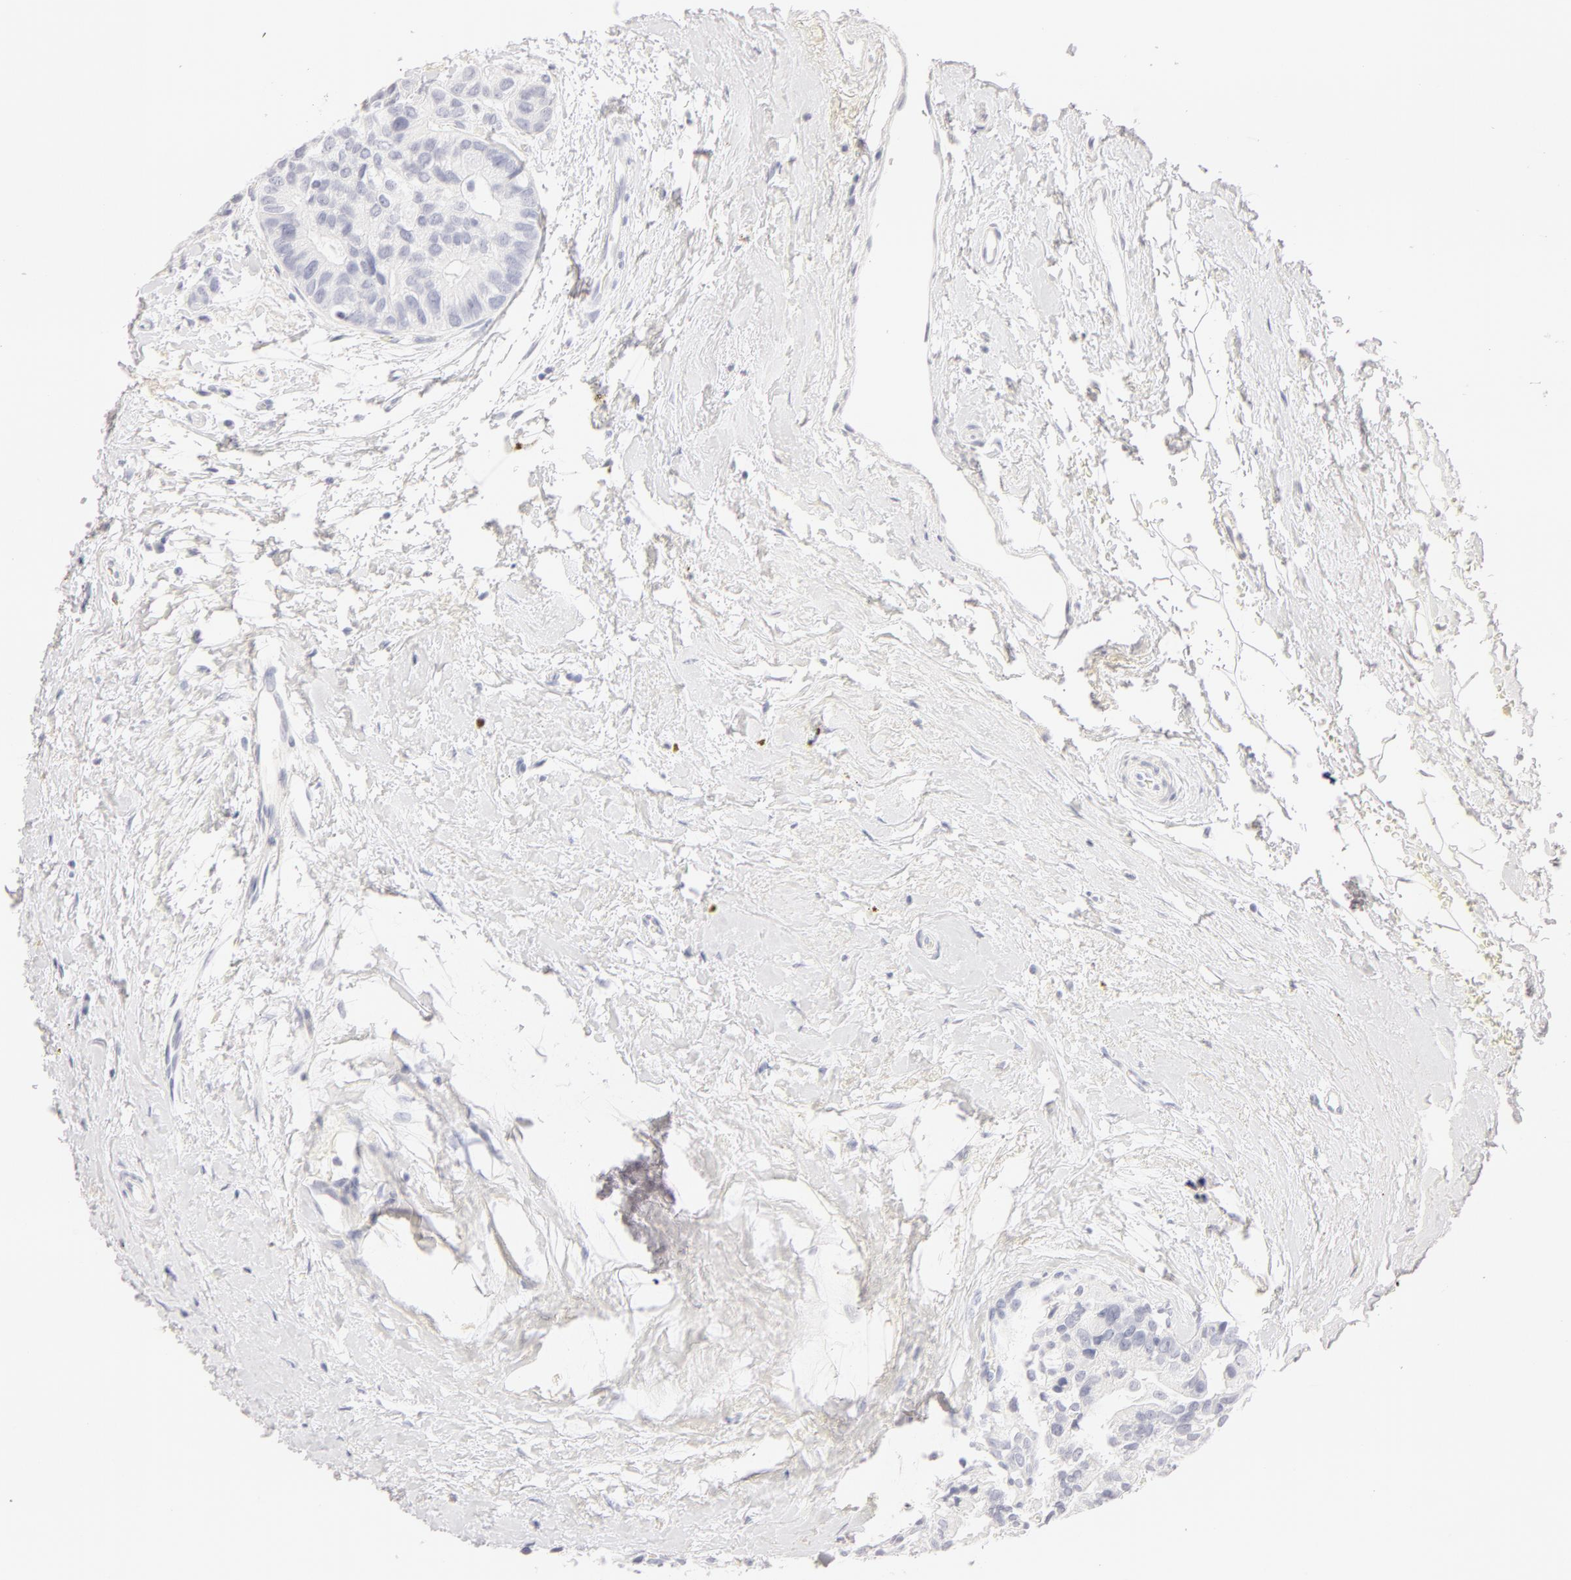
{"staining": {"intensity": "negative", "quantity": "none", "location": "none"}, "tissue": "breast cancer", "cell_type": "Tumor cells", "image_type": "cancer", "snomed": [{"axis": "morphology", "description": "Duct carcinoma"}, {"axis": "topography", "description": "Breast"}], "caption": "DAB immunohistochemical staining of breast invasive ductal carcinoma reveals no significant staining in tumor cells. (DAB immunohistochemistry (IHC), high magnification).", "gene": "LGALS7B", "patient": {"sex": "female", "age": 69}}